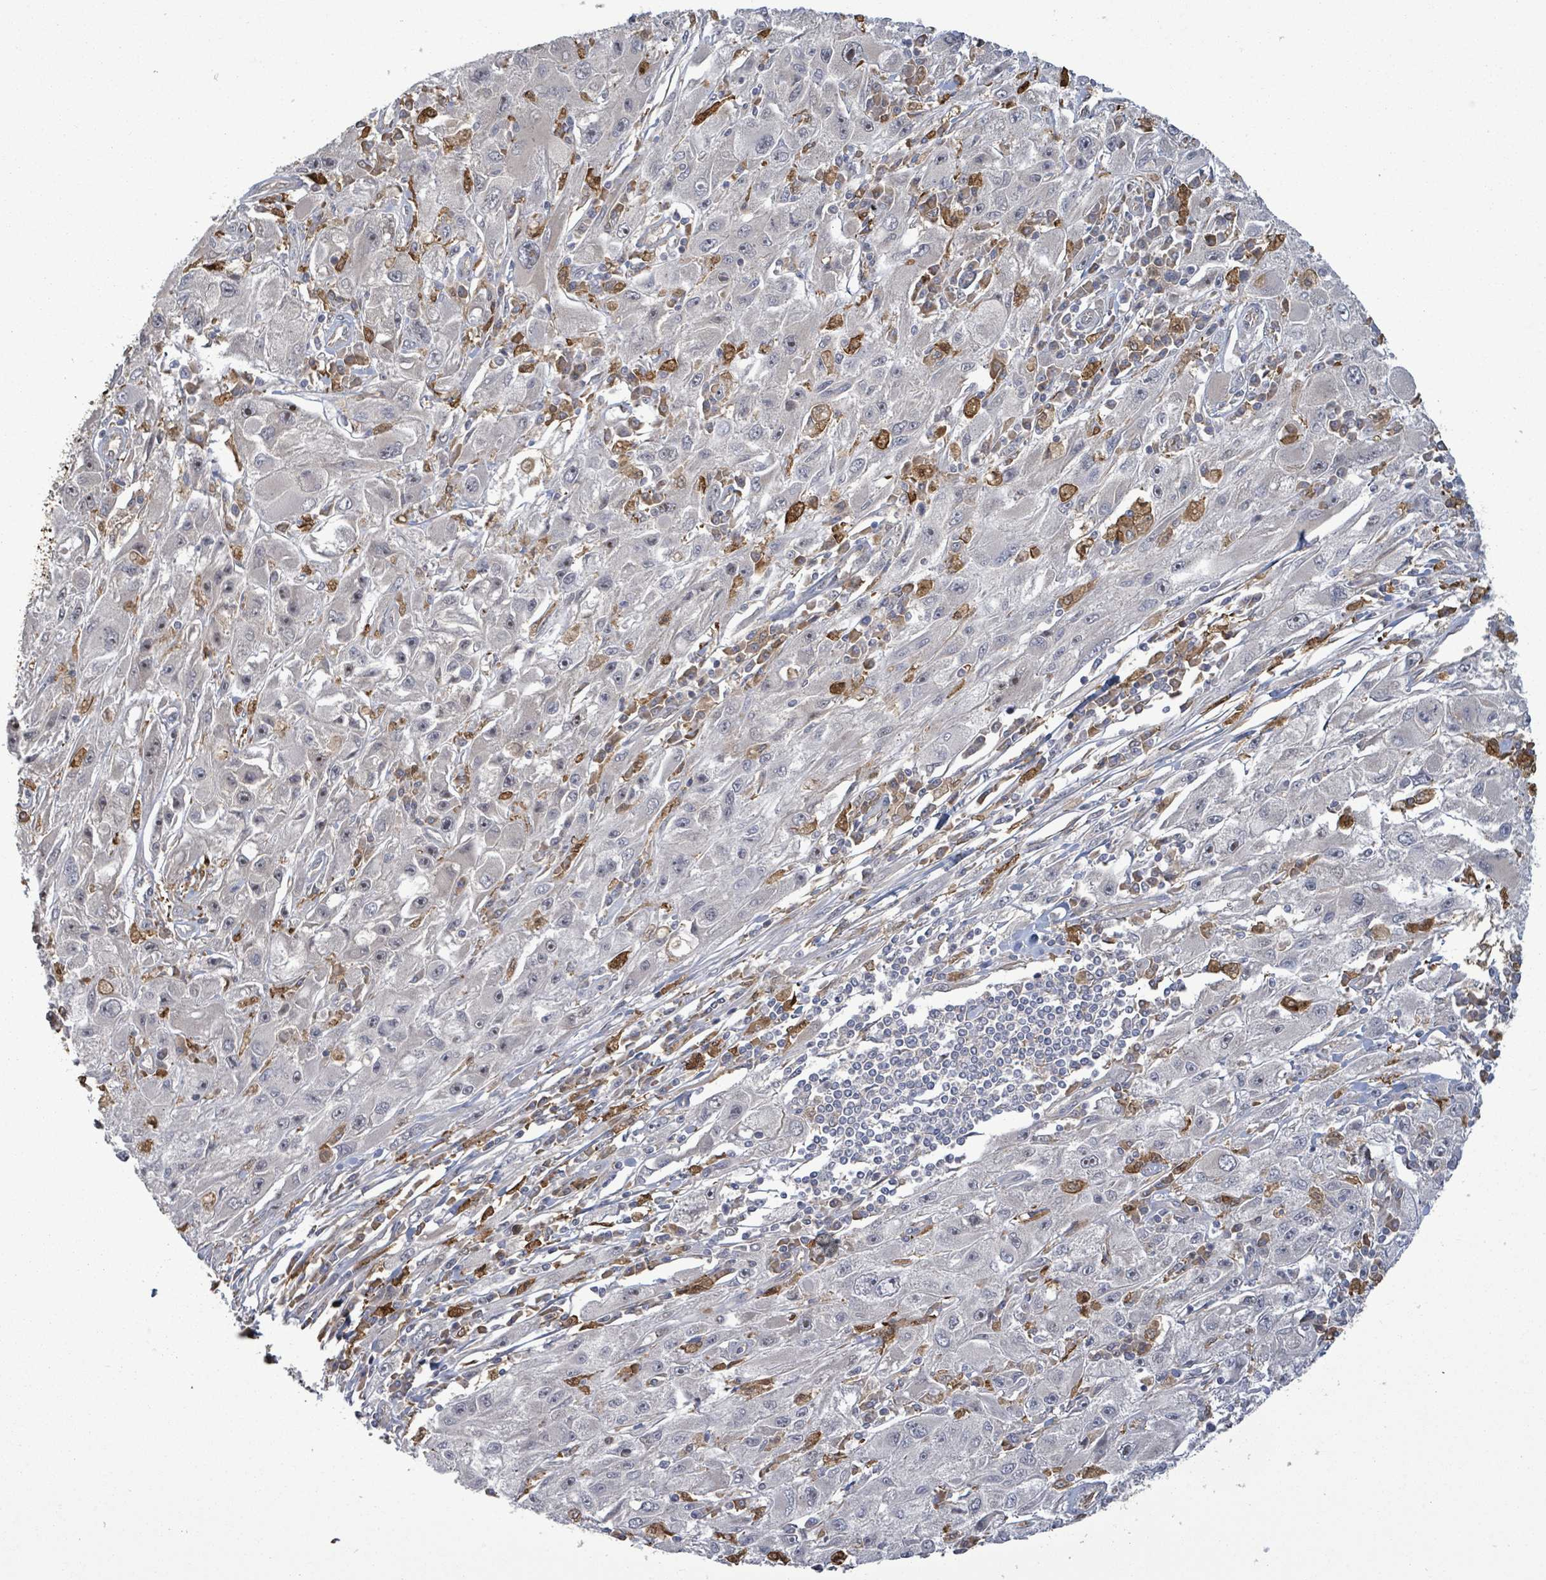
{"staining": {"intensity": "negative", "quantity": "none", "location": "none"}, "tissue": "melanoma", "cell_type": "Tumor cells", "image_type": "cancer", "snomed": [{"axis": "morphology", "description": "Malignant melanoma, Metastatic site"}, {"axis": "topography", "description": "Skin"}], "caption": "Human melanoma stained for a protein using immunohistochemistry shows no positivity in tumor cells.", "gene": "MAP3K6", "patient": {"sex": "male", "age": 53}}